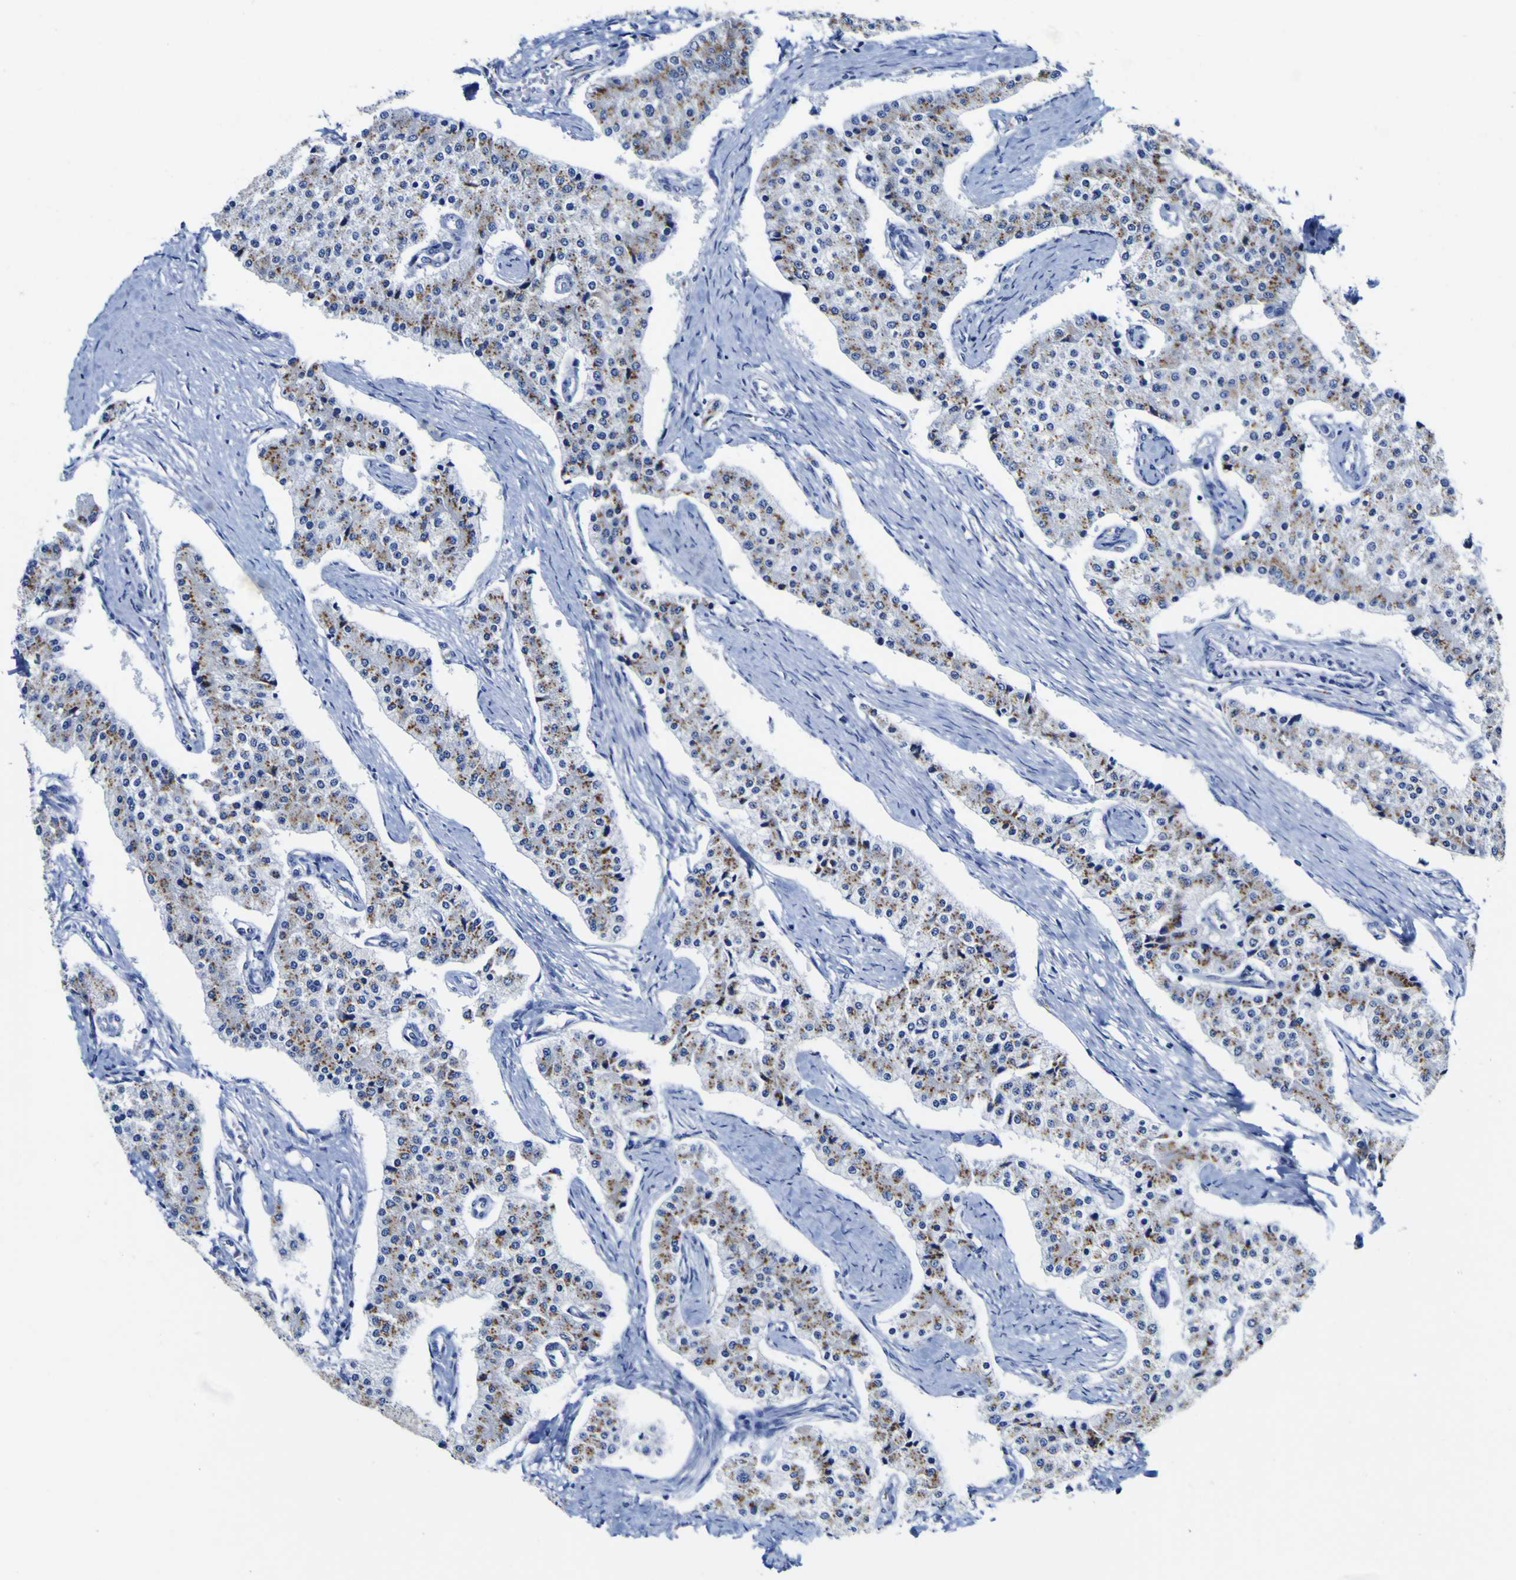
{"staining": {"intensity": "moderate", "quantity": ">75%", "location": "cytoplasmic/membranous"}, "tissue": "carcinoid", "cell_type": "Tumor cells", "image_type": "cancer", "snomed": [{"axis": "morphology", "description": "Carcinoid, malignant, NOS"}, {"axis": "topography", "description": "Colon"}], "caption": "A brown stain shows moderate cytoplasmic/membranous expression of a protein in human malignant carcinoid tumor cells.", "gene": "GOLM1", "patient": {"sex": "female", "age": 52}}